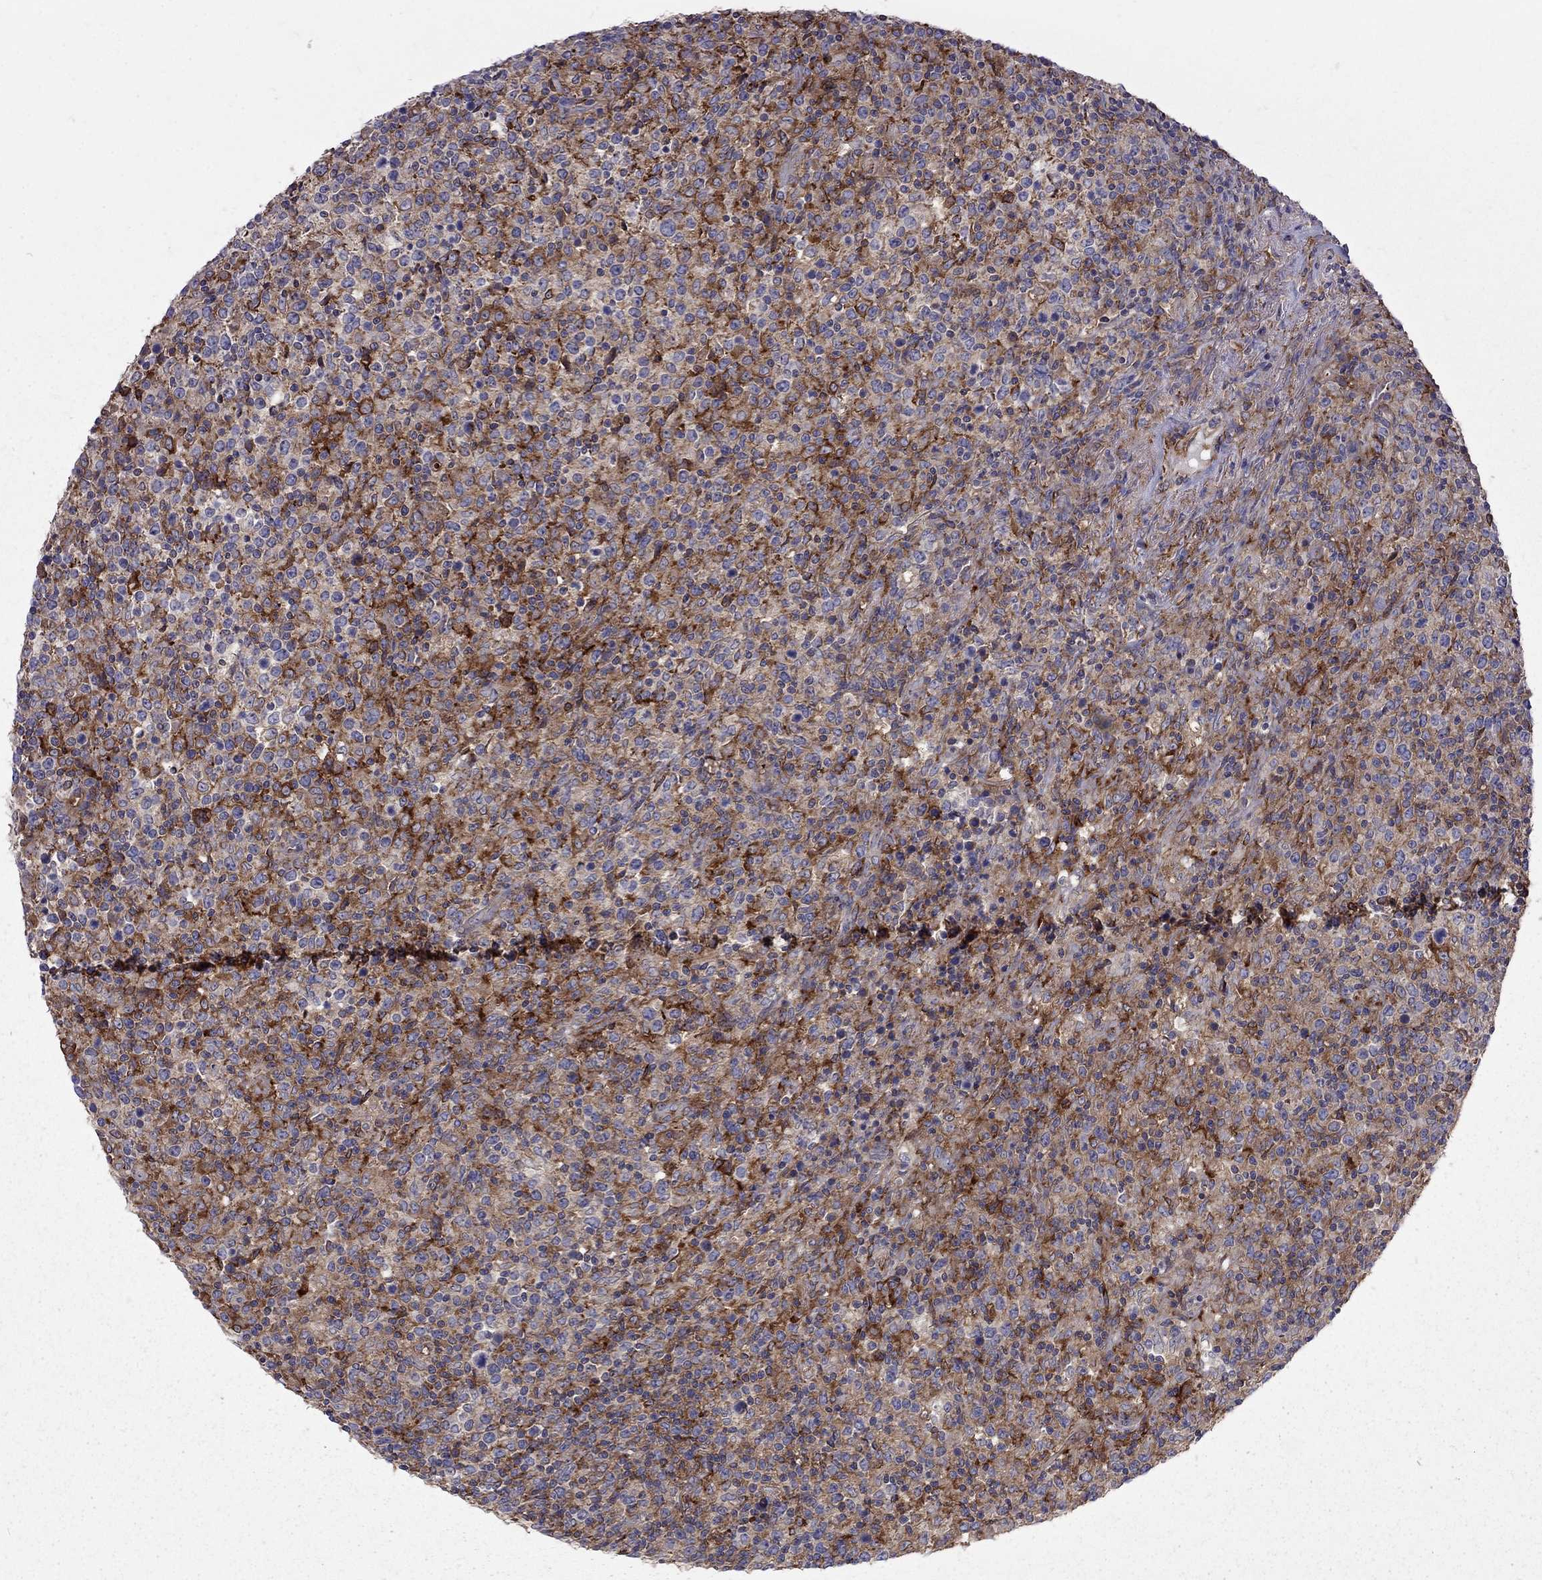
{"staining": {"intensity": "strong", "quantity": "25%-75%", "location": "cytoplasmic/membranous"}, "tissue": "lymphoma", "cell_type": "Tumor cells", "image_type": "cancer", "snomed": [{"axis": "morphology", "description": "Malignant lymphoma, non-Hodgkin's type, High grade"}, {"axis": "topography", "description": "Lung"}], "caption": "Tumor cells show strong cytoplasmic/membranous staining in about 25%-75% of cells in lymphoma.", "gene": "EIF4E3", "patient": {"sex": "male", "age": 79}}